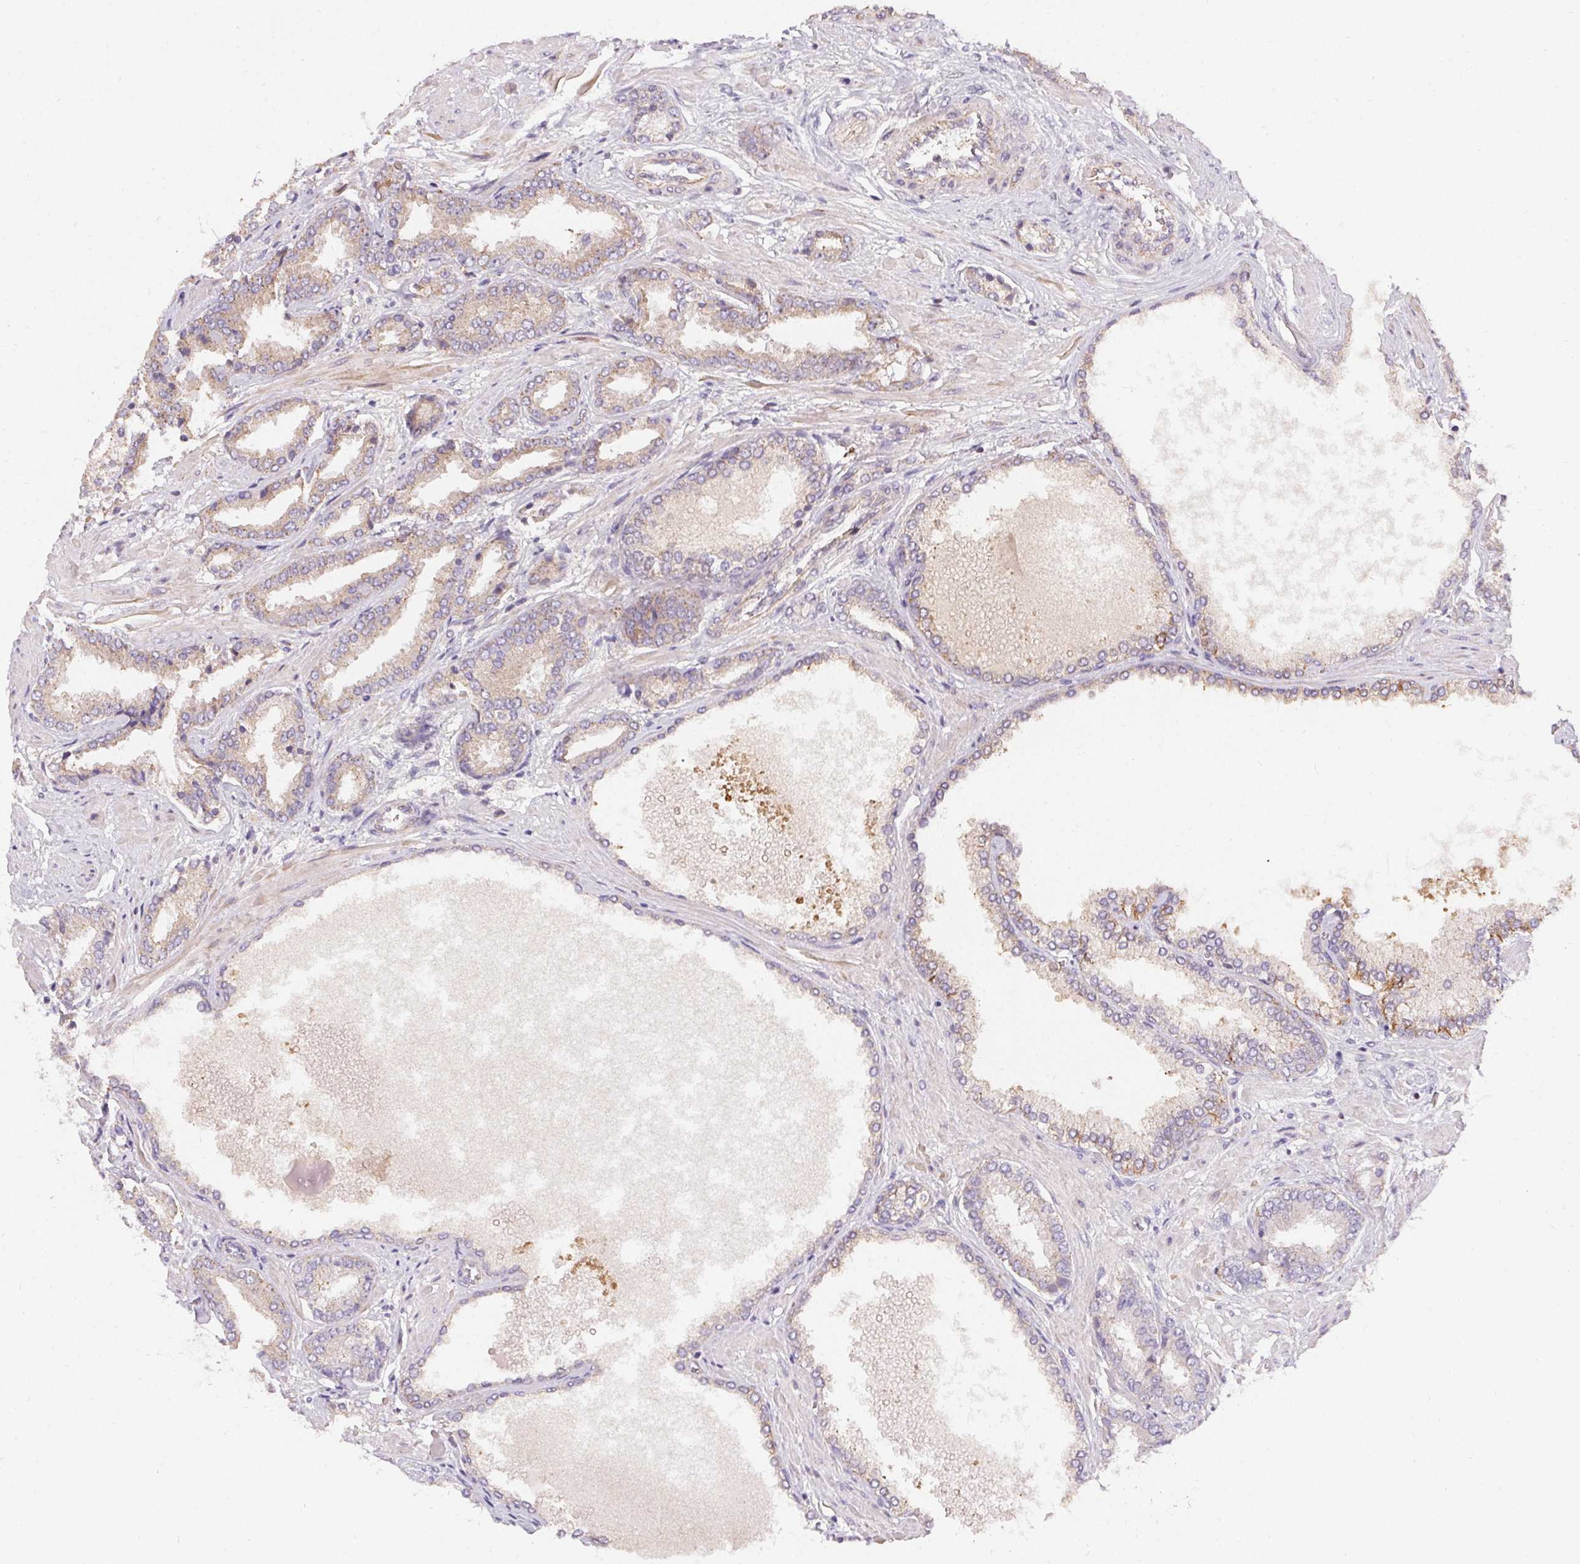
{"staining": {"intensity": "weak", "quantity": "25%-75%", "location": "cytoplasmic/membranous"}, "tissue": "prostate cancer", "cell_type": "Tumor cells", "image_type": "cancer", "snomed": [{"axis": "morphology", "description": "Adenocarcinoma, High grade"}, {"axis": "topography", "description": "Prostate"}], "caption": "DAB immunohistochemical staining of human prostate cancer (adenocarcinoma (high-grade)) demonstrates weak cytoplasmic/membranous protein positivity in approximately 25%-75% of tumor cells.", "gene": "APLP1", "patient": {"sex": "male", "age": 56}}